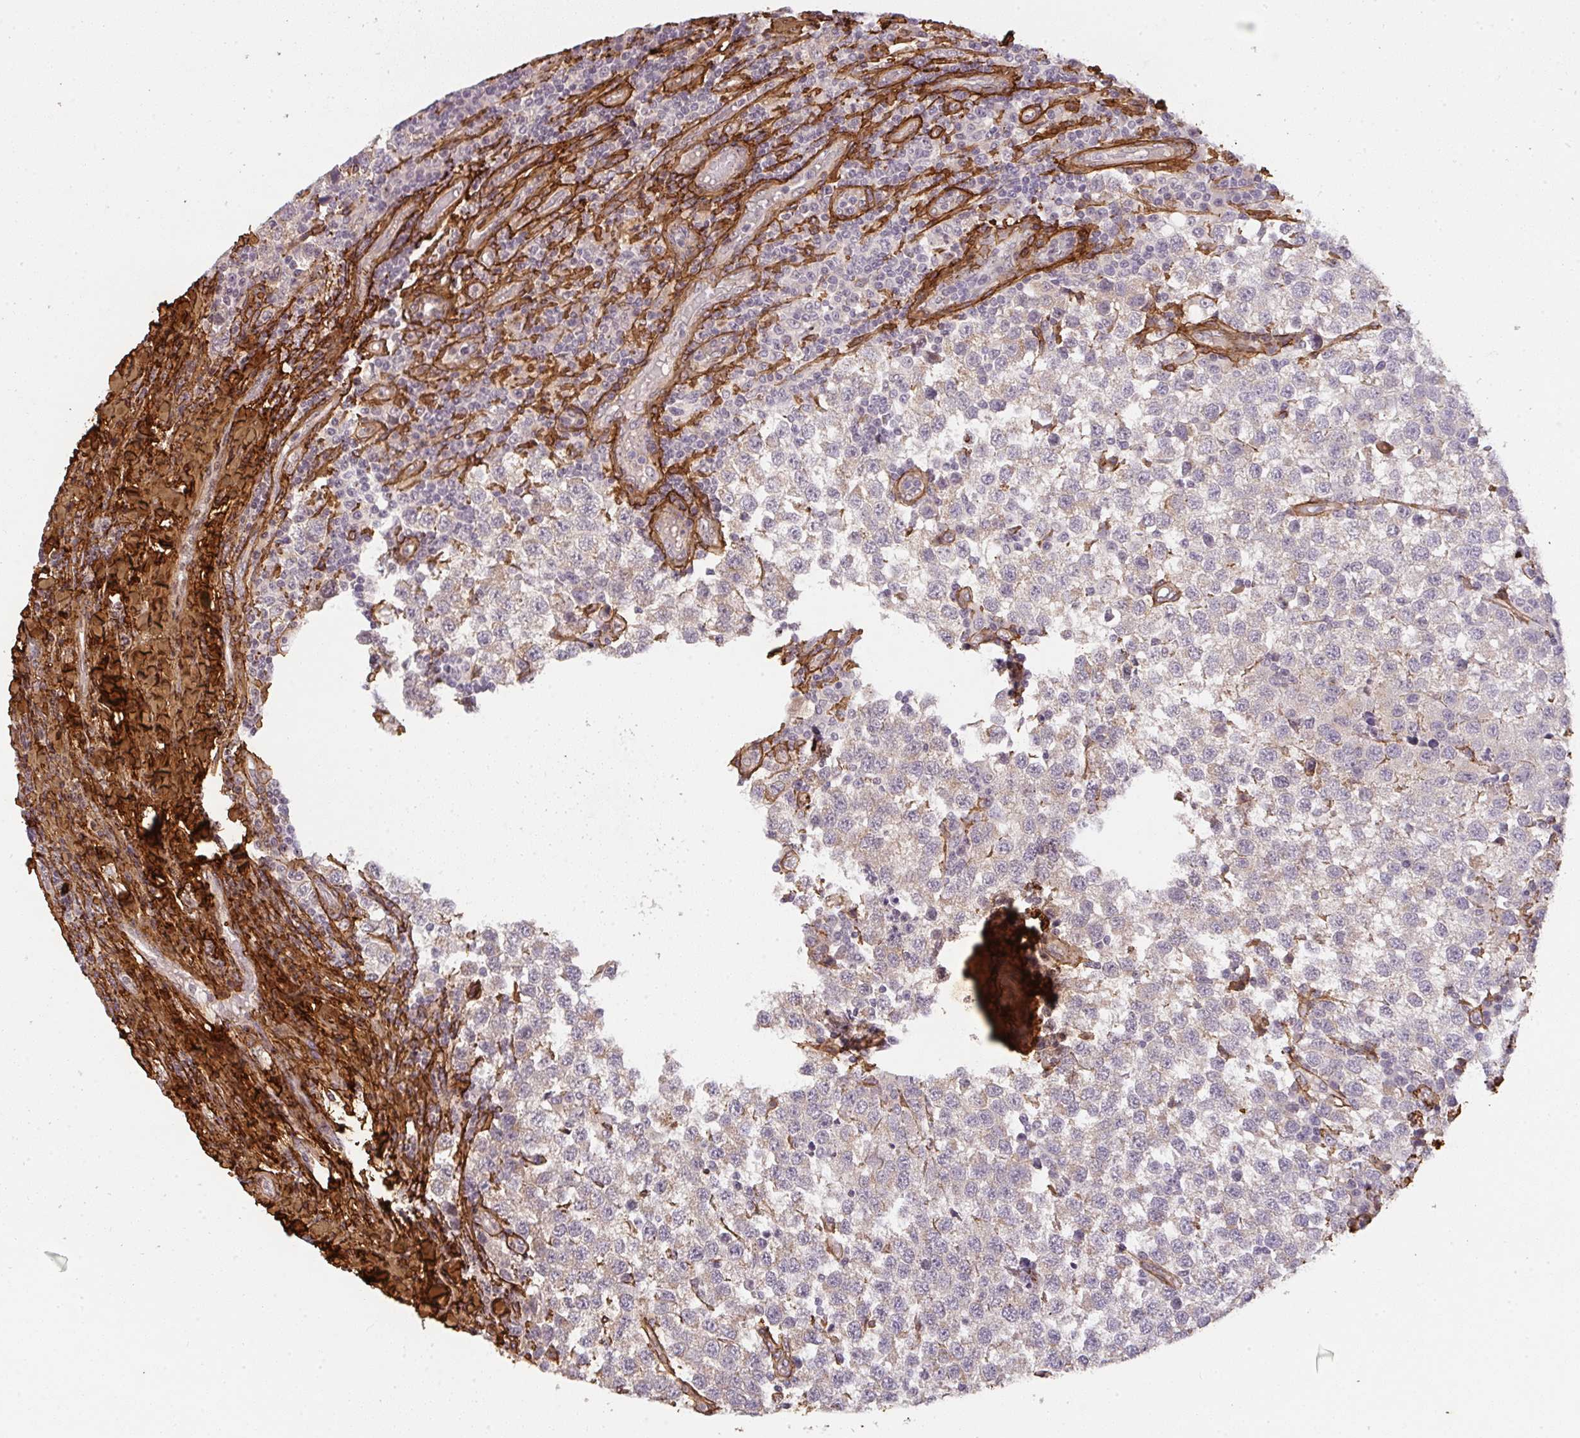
{"staining": {"intensity": "weak", "quantity": "<25%", "location": "cytoplasmic/membranous"}, "tissue": "testis cancer", "cell_type": "Tumor cells", "image_type": "cancer", "snomed": [{"axis": "morphology", "description": "Seminoma, NOS"}, {"axis": "topography", "description": "Testis"}], "caption": "Immunohistochemistry histopathology image of testis seminoma stained for a protein (brown), which demonstrates no expression in tumor cells.", "gene": "COL3A1", "patient": {"sex": "male", "age": 34}}